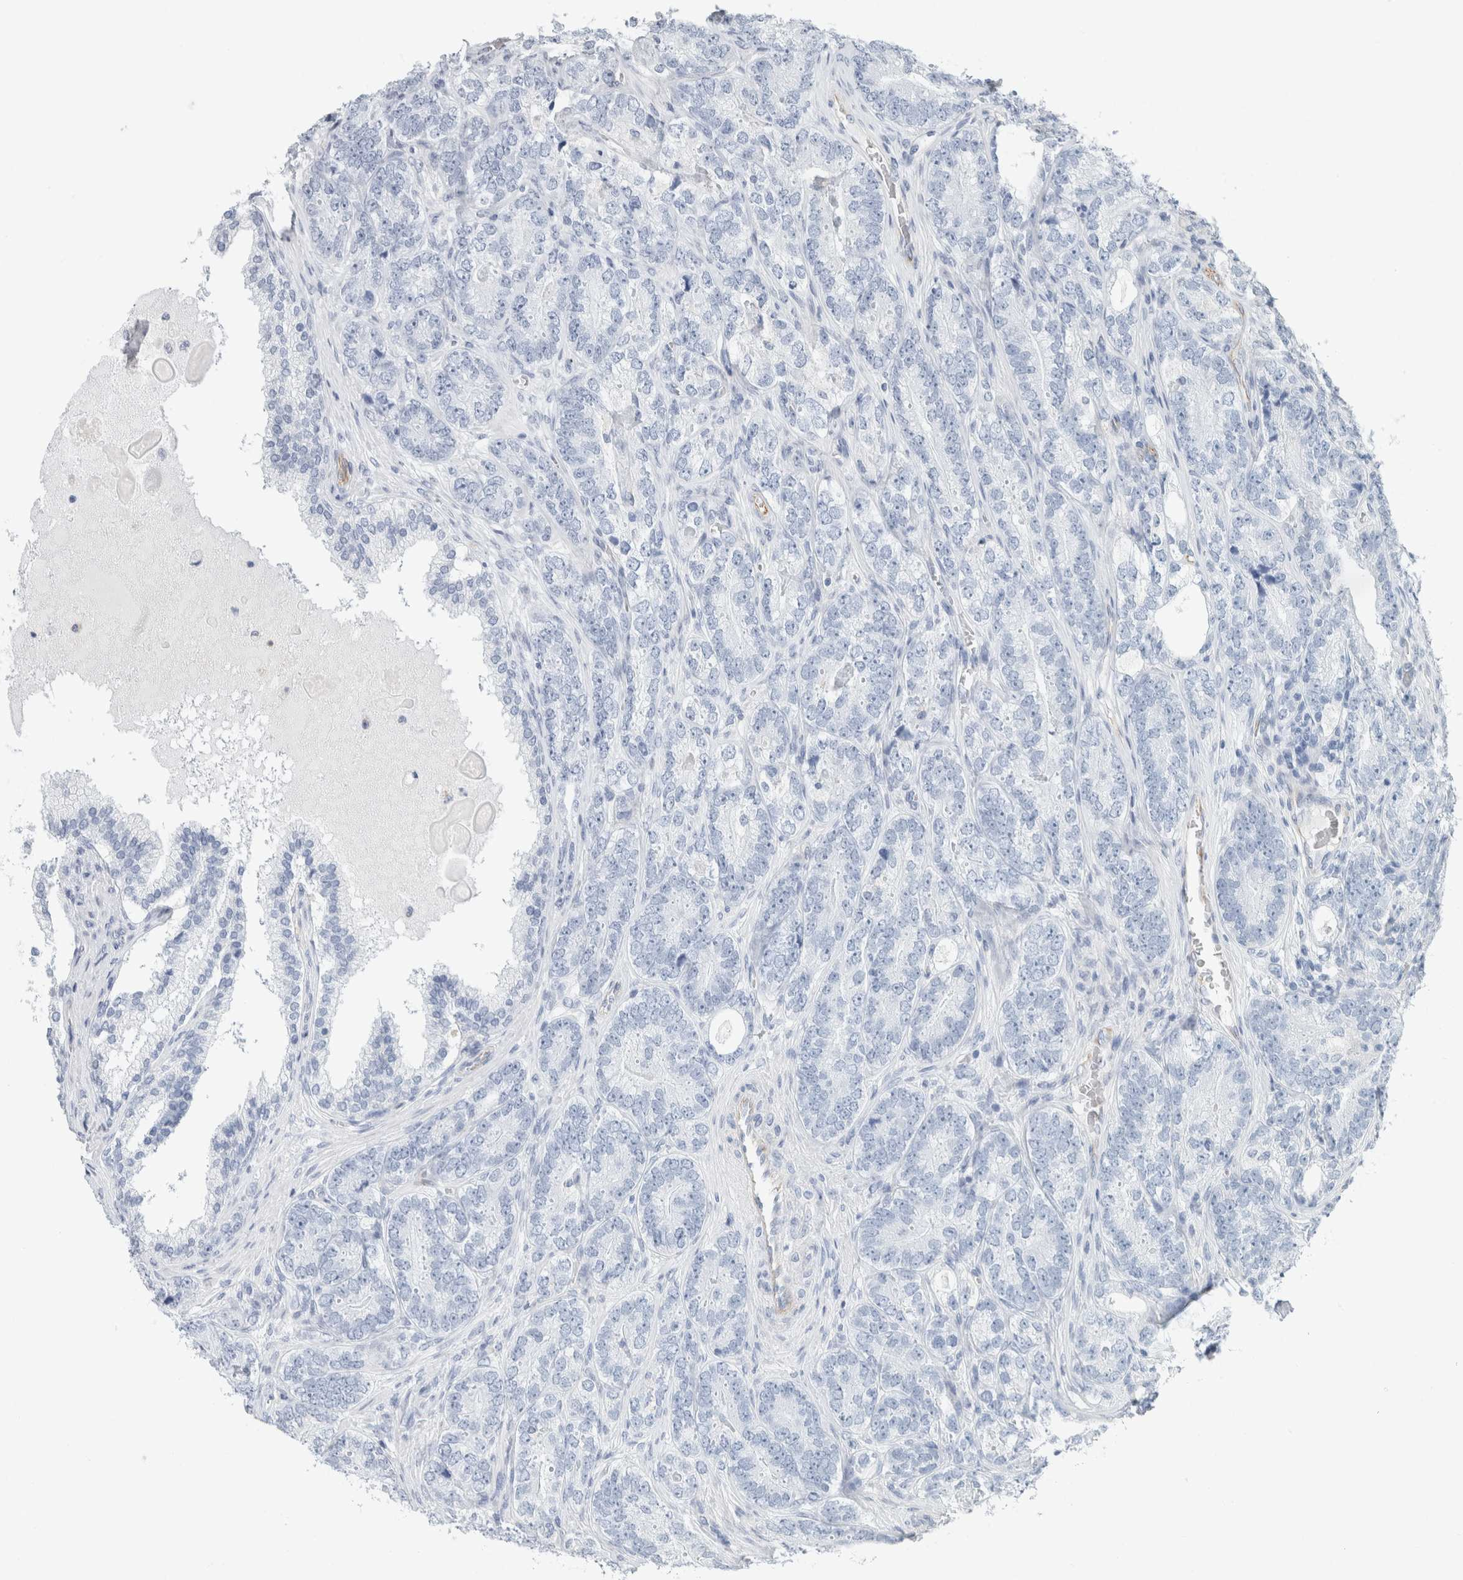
{"staining": {"intensity": "negative", "quantity": "none", "location": "none"}, "tissue": "prostate cancer", "cell_type": "Tumor cells", "image_type": "cancer", "snomed": [{"axis": "morphology", "description": "Adenocarcinoma, High grade"}, {"axis": "topography", "description": "Prostate"}], "caption": "This is a photomicrograph of immunohistochemistry (IHC) staining of prostate cancer (adenocarcinoma (high-grade)), which shows no staining in tumor cells.", "gene": "LY86", "patient": {"sex": "male", "age": 56}}